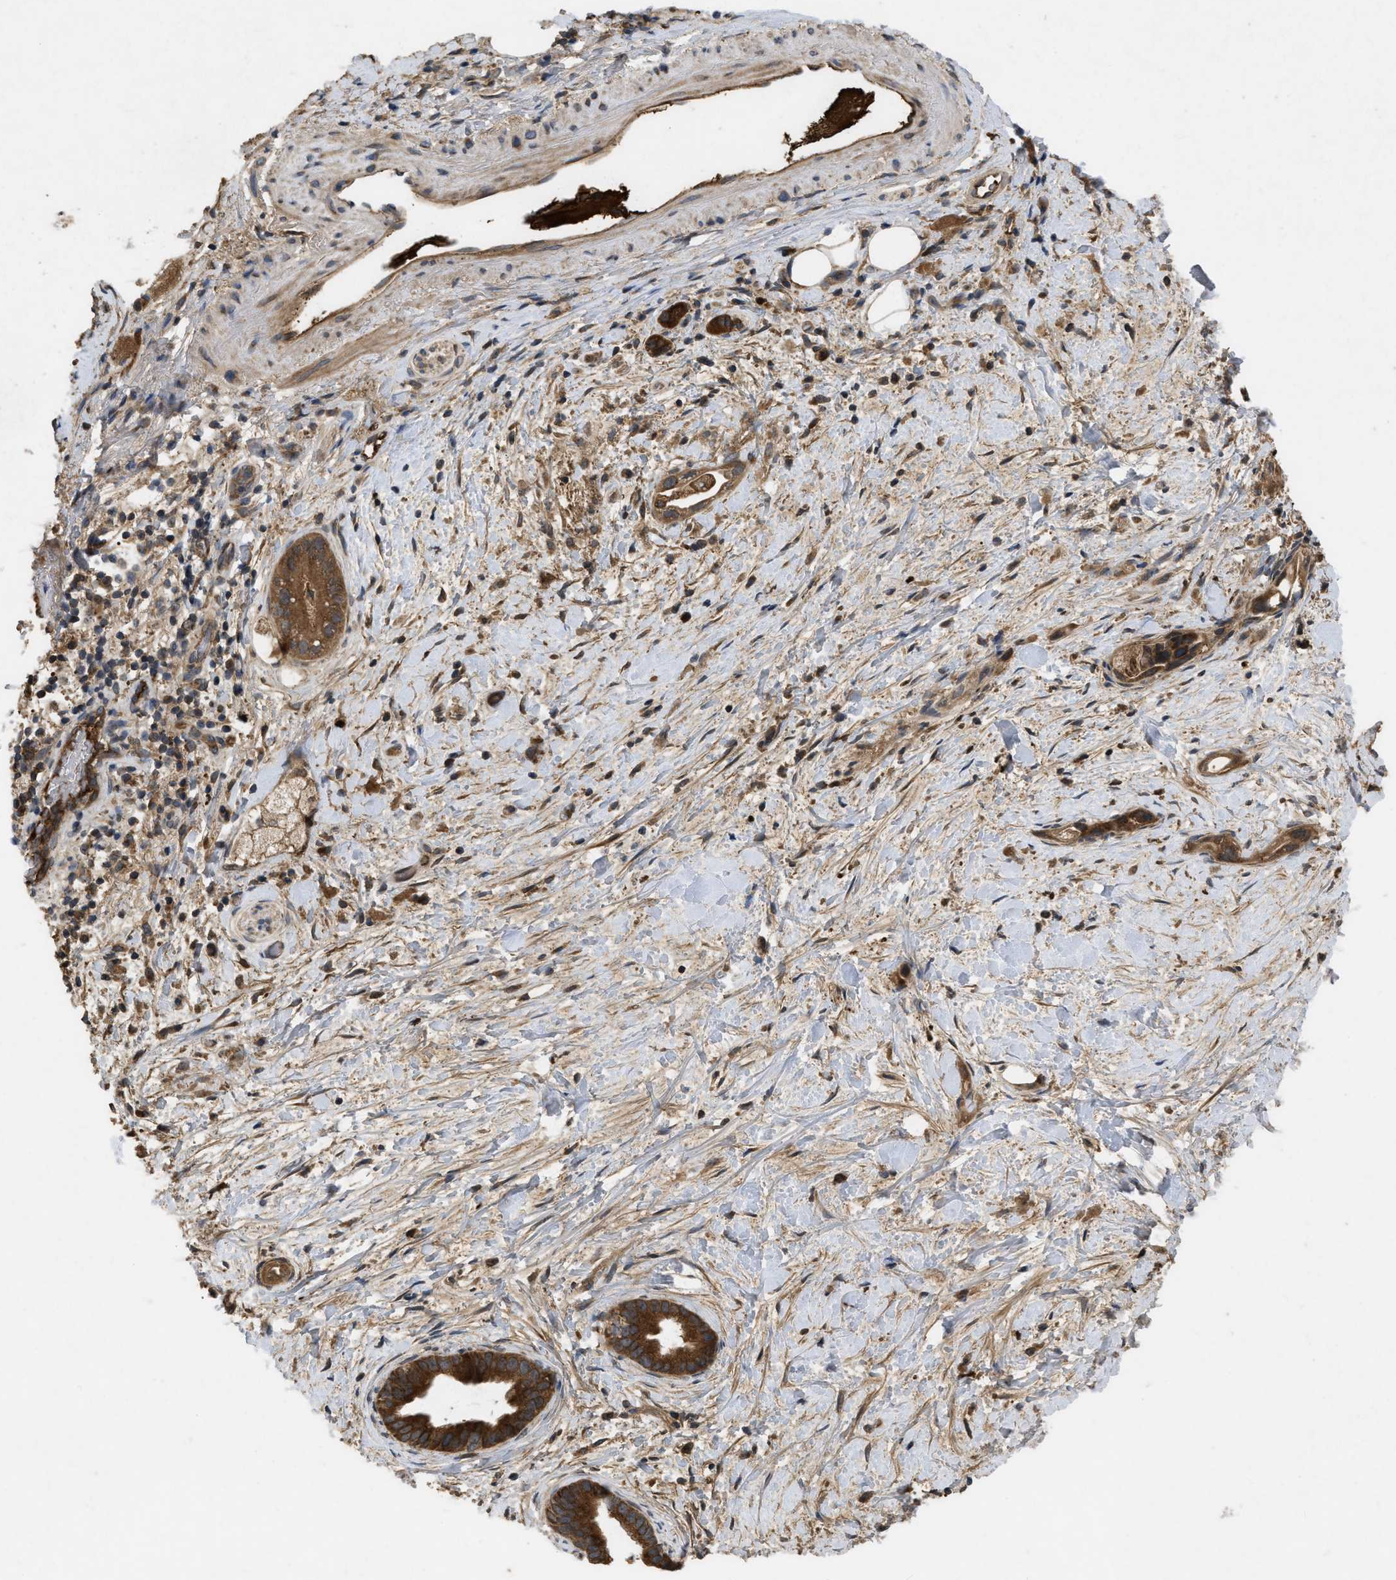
{"staining": {"intensity": "strong", "quantity": ">75%", "location": "cytoplasmic/membranous"}, "tissue": "pancreatic cancer", "cell_type": "Tumor cells", "image_type": "cancer", "snomed": [{"axis": "morphology", "description": "Adenocarcinoma, NOS"}, {"axis": "topography", "description": "Pancreas"}], "caption": "Strong cytoplasmic/membranous protein expression is seen in approximately >75% of tumor cells in pancreatic cancer. (DAB = brown stain, brightfield microscopy at high magnification).", "gene": "RAB2A", "patient": {"sex": "male", "age": 55}}